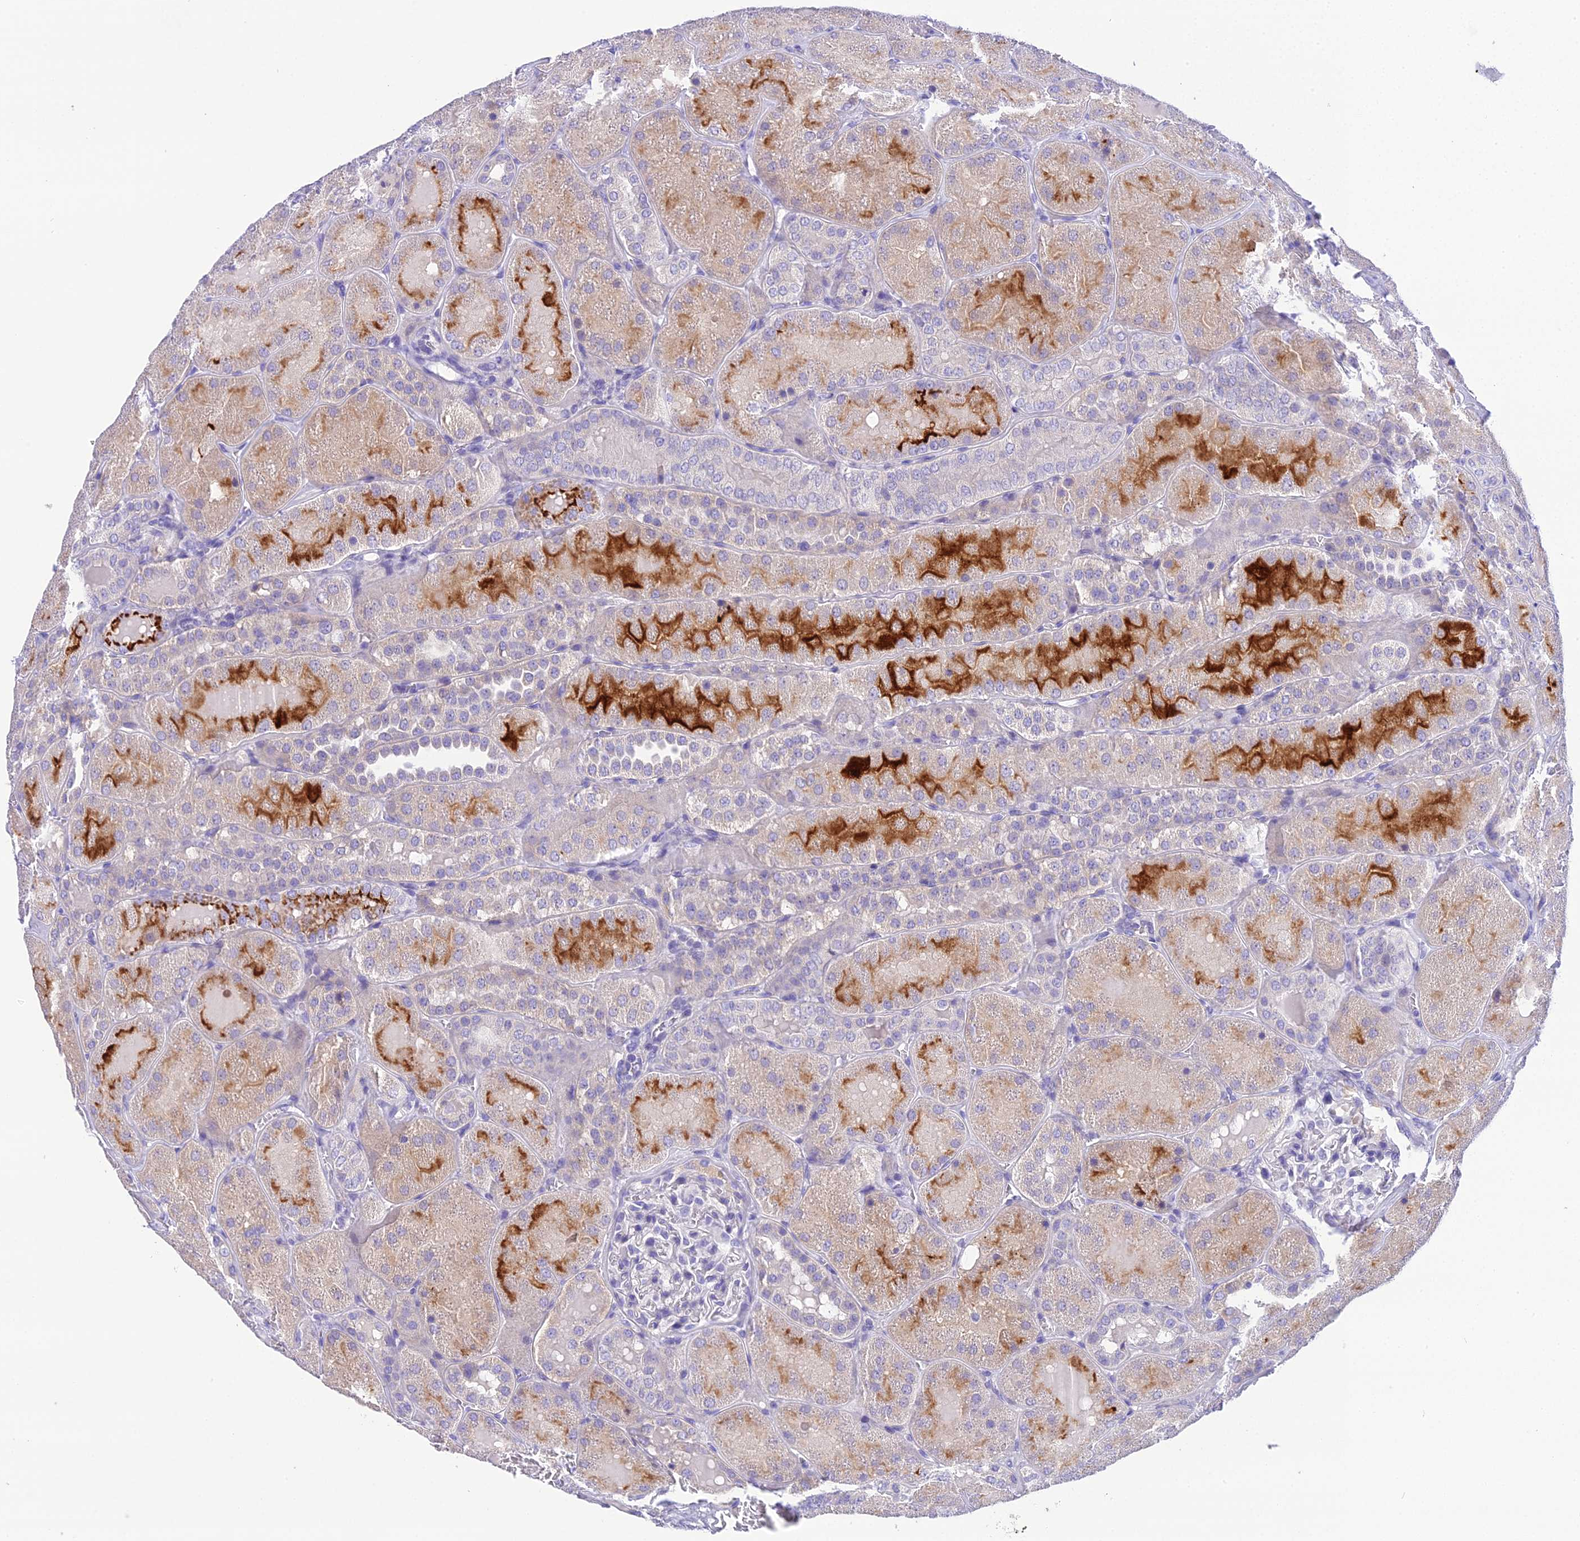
{"staining": {"intensity": "negative", "quantity": "none", "location": "none"}, "tissue": "kidney", "cell_type": "Cells in glomeruli", "image_type": "normal", "snomed": [{"axis": "morphology", "description": "Normal tissue, NOS"}, {"axis": "topography", "description": "Kidney"}], "caption": "High power microscopy histopathology image of an immunohistochemistry (IHC) image of unremarkable kidney, revealing no significant staining in cells in glomeruli.", "gene": "KIAA0408", "patient": {"sex": "male", "age": 28}}